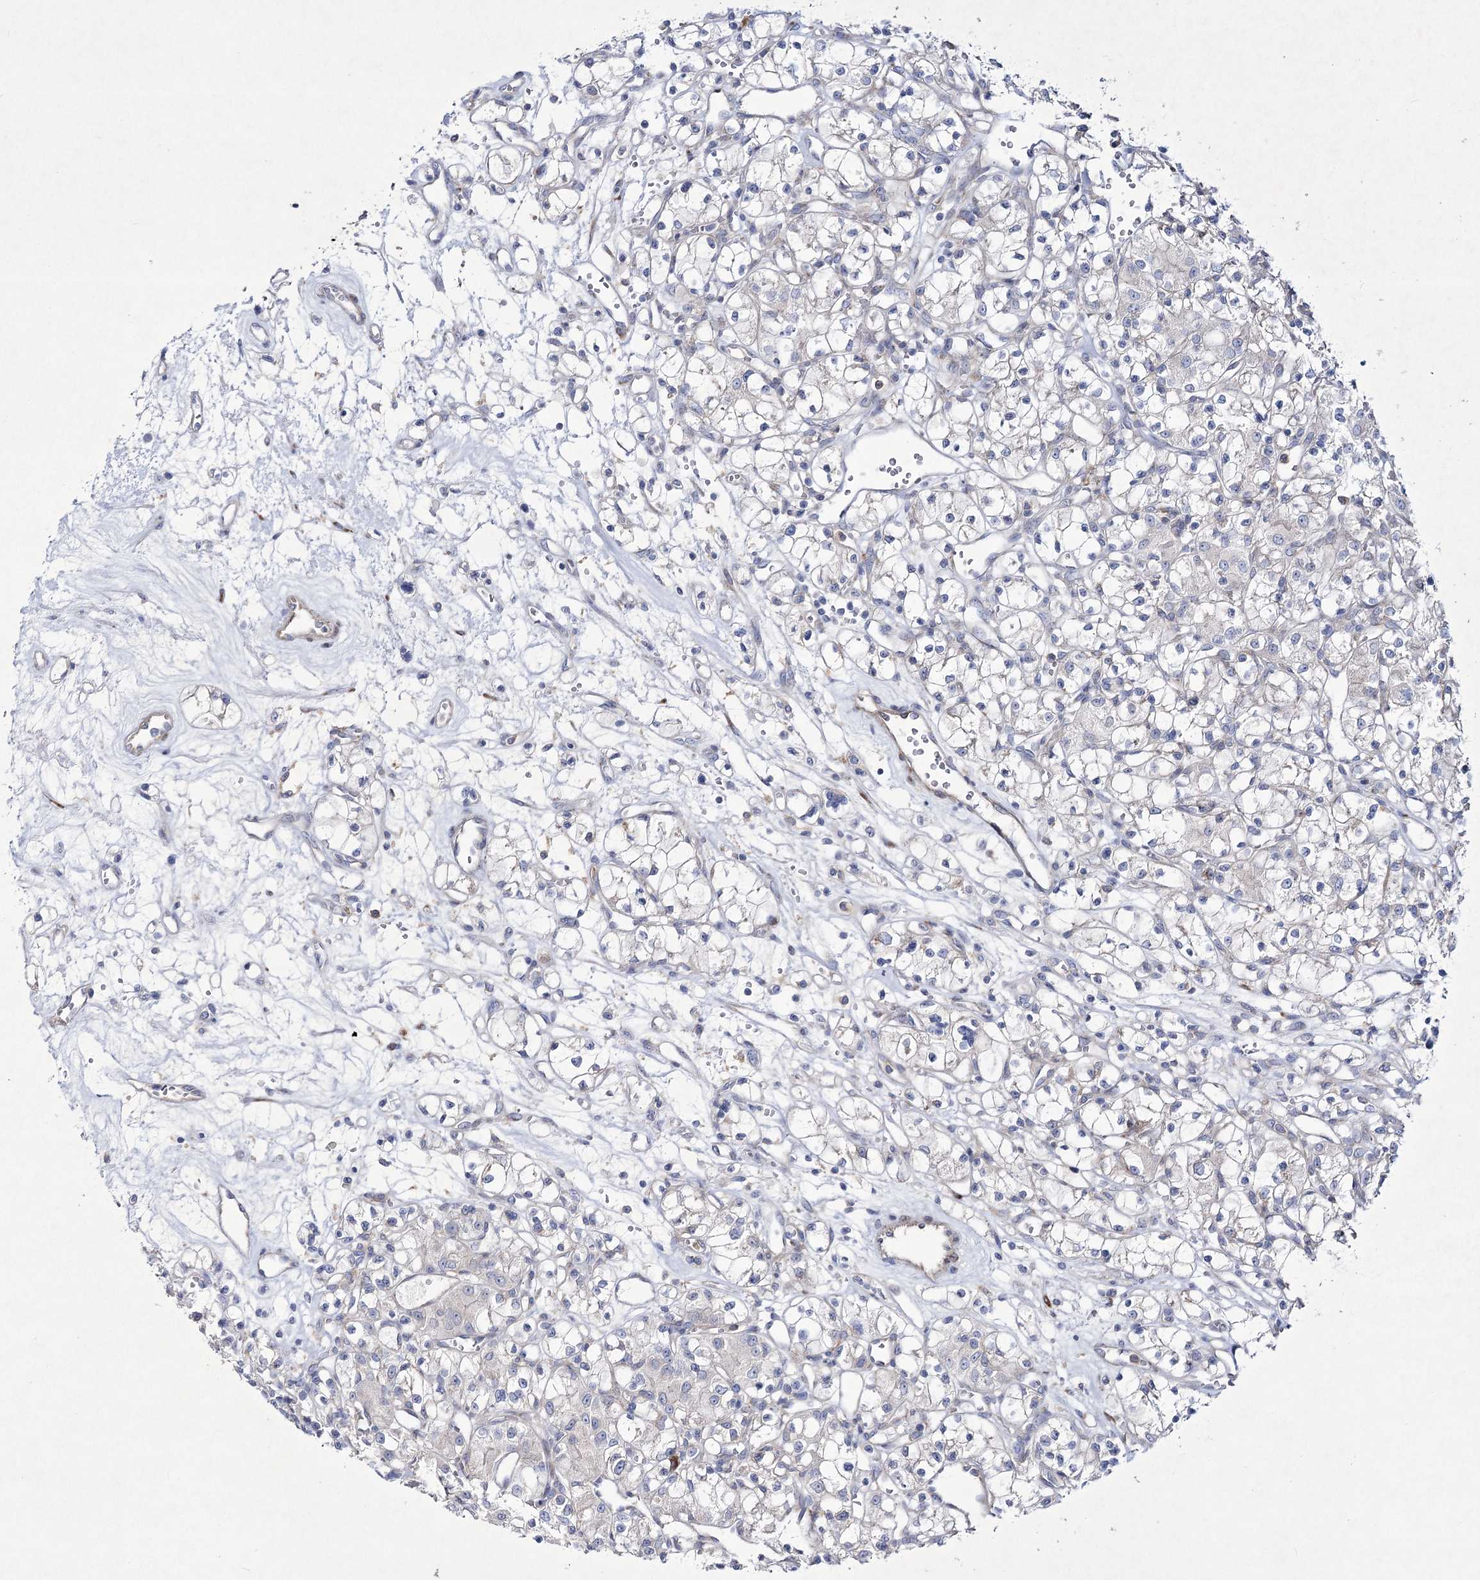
{"staining": {"intensity": "negative", "quantity": "none", "location": "none"}, "tissue": "renal cancer", "cell_type": "Tumor cells", "image_type": "cancer", "snomed": [{"axis": "morphology", "description": "Adenocarcinoma, NOS"}, {"axis": "topography", "description": "Kidney"}], "caption": "There is no significant expression in tumor cells of renal adenocarcinoma.", "gene": "ARFGEF3", "patient": {"sex": "female", "age": 59}}